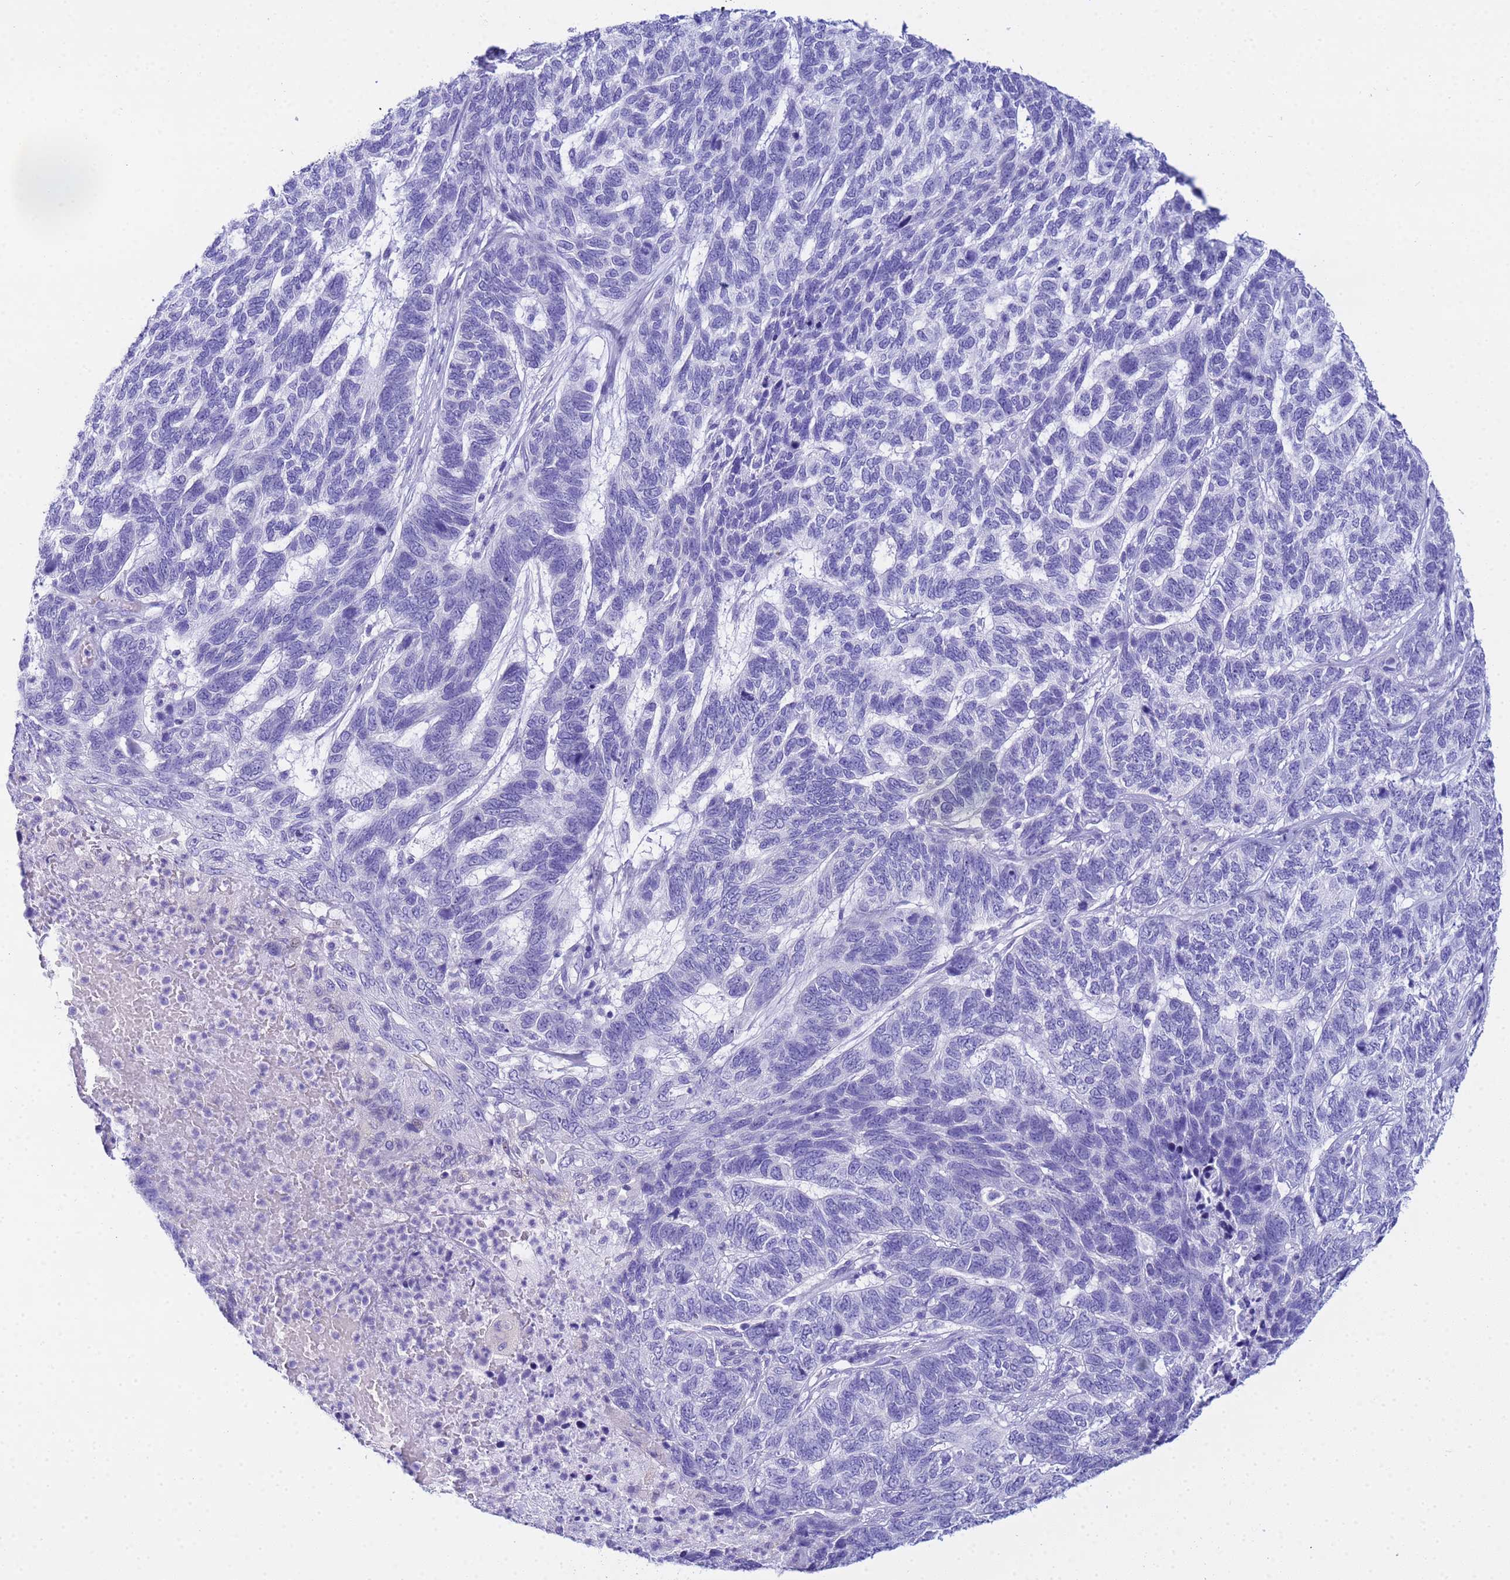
{"staining": {"intensity": "negative", "quantity": "none", "location": "none"}, "tissue": "skin cancer", "cell_type": "Tumor cells", "image_type": "cancer", "snomed": [{"axis": "morphology", "description": "Basal cell carcinoma"}, {"axis": "topography", "description": "Skin"}], "caption": "Immunohistochemical staining of skin cancer (basal cell carcinoma) shows no significant positivity in tumor cells. (Stains: DAB (3,3'-diaminobenzidine) IHC with hematoxylin counter stain, Microscopy: brightfield microscopy at high magnification).", "gene": "AQP12A", "patient": {"sex": "female", "age": 65}}